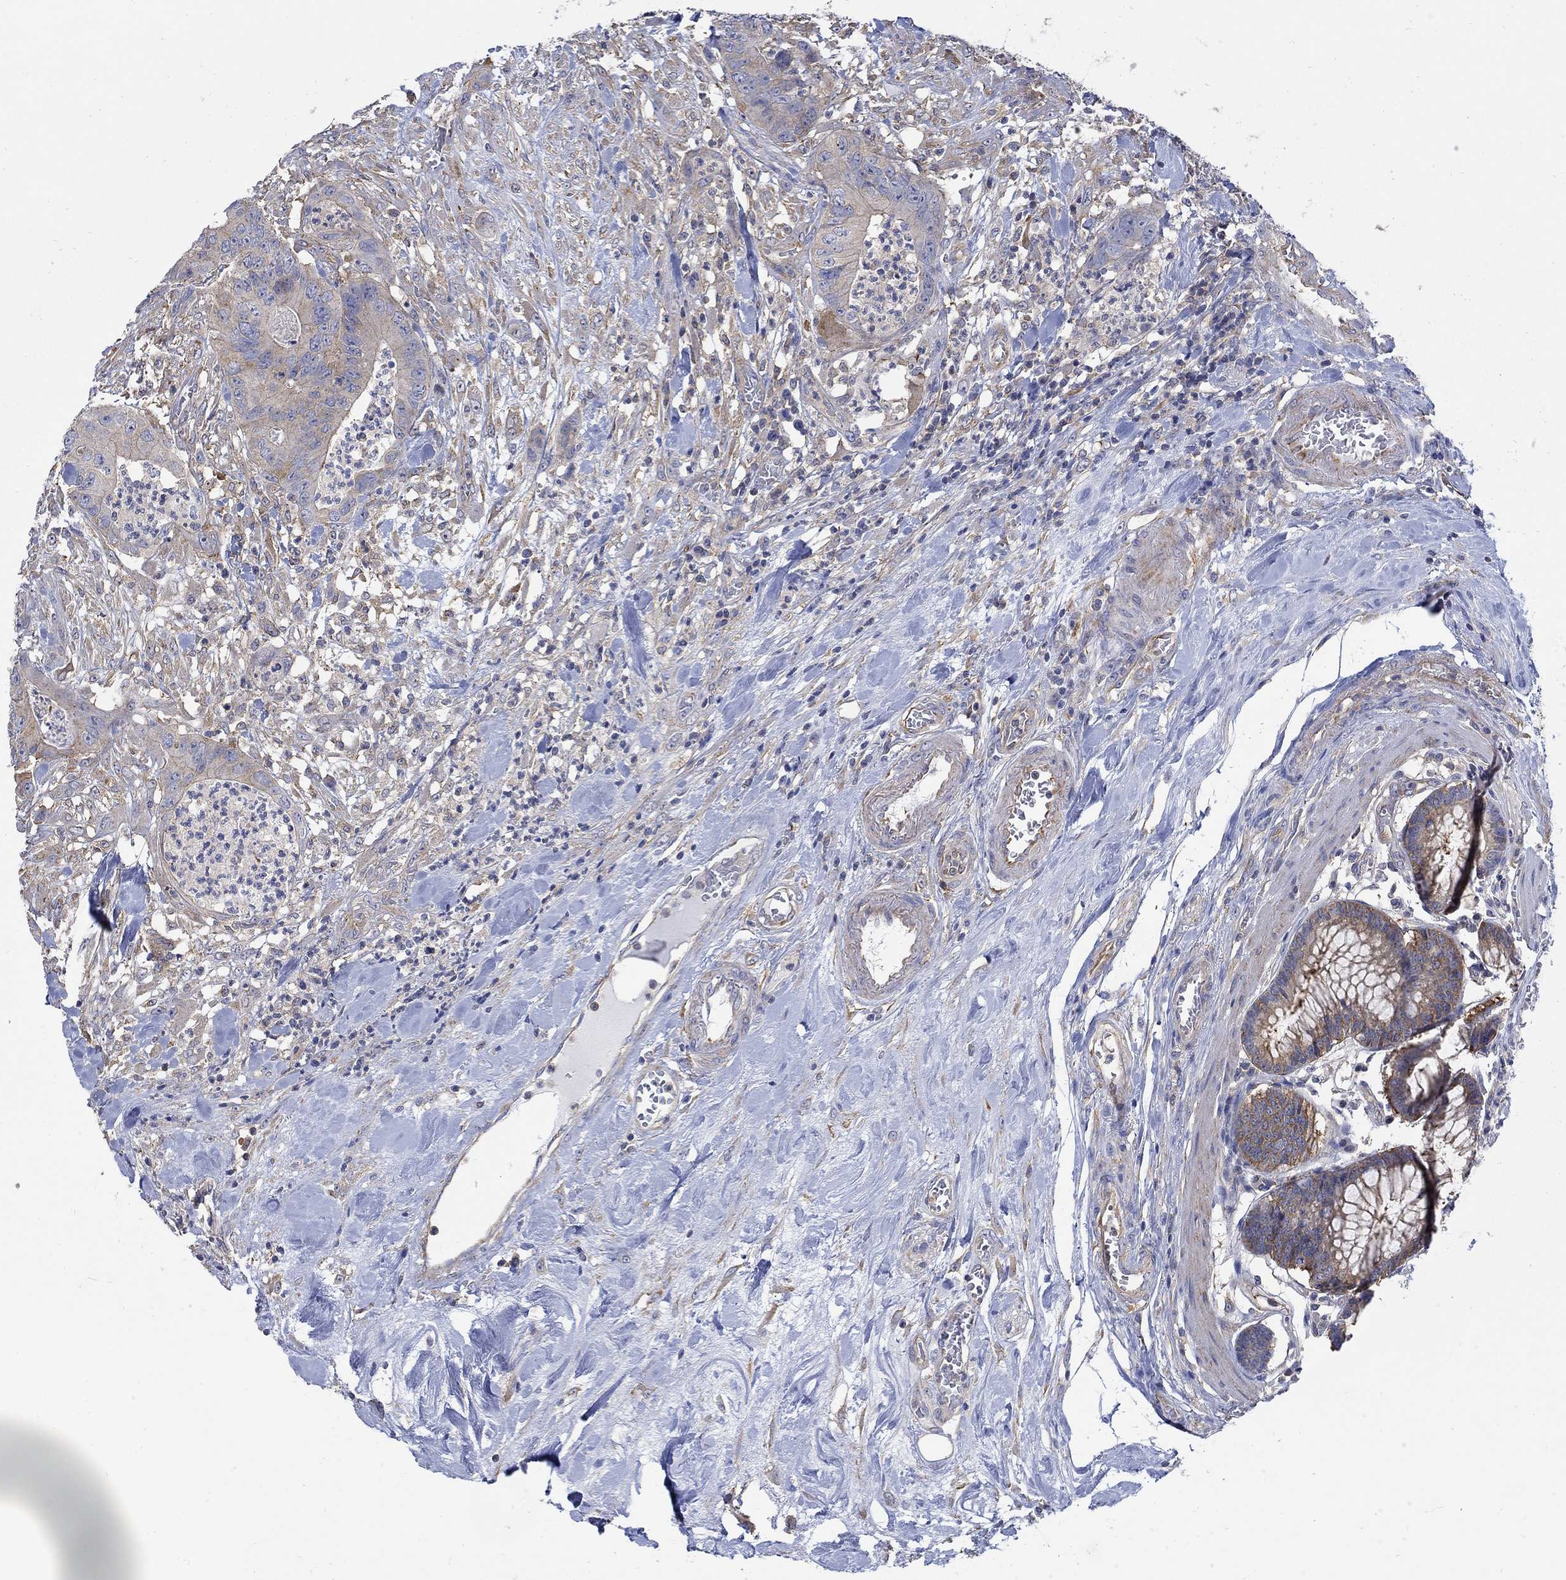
{"staining": {"intensity": "weak", "quantity": "<25%", "location": "cytoplasmic/membranous"}, "tissue": "colorectal cancer", "cell_type": "Tumor cells", "image_type": "cancer", "snomed": [{"axis": "morphology", "description": "Adenocarcinoma, NOS"}, {"axis": "topography", "description": "Colon"}], "caption": "Tumor cells show no significant expression in adenocarcinoma (colorectal).", "gene": "TEKT3", "patient": {"sex": "male", "age": 84}}